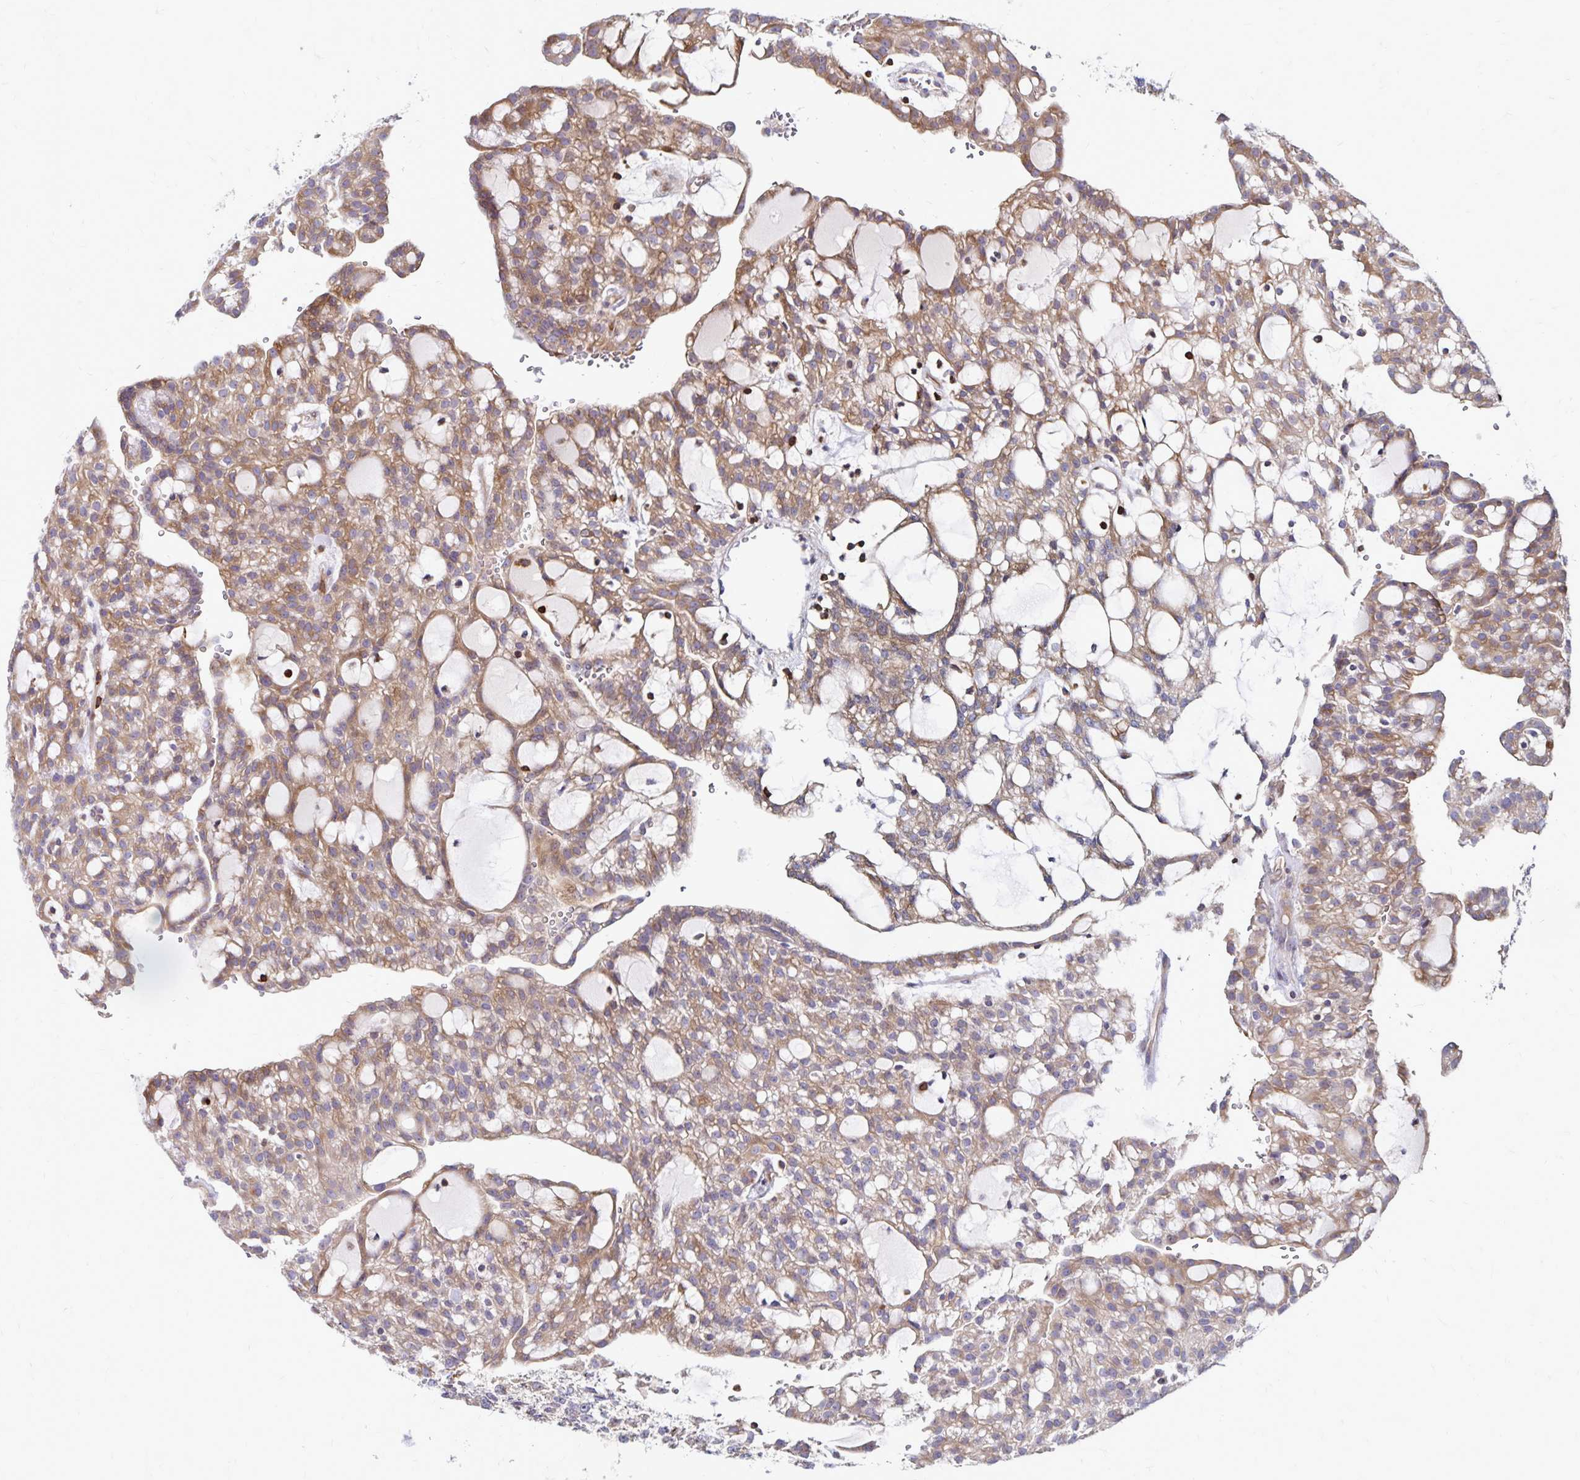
{"staining": {"intensity": "moderate", "quantity": ">75%", "location": "cytoplasmic/membranous"}, "tissue": "renal cancer", "cell_type": "Tumor cells", "image_type": "cancer", "snomed": [{"axis": "morphology", "description": "Adenocarcinoma, NOS"}, {"axis": "topography", "description": "Kidney"}], "caption": "There is medium levels of moderate cytoplasmic/membranous staining in tumor cells of adenocarcinoma (renal), as demonstrated by immunohistochemical staining (brown color).", "gene": "NAGPA", "patient": {"sex": "male", "age": 63}}